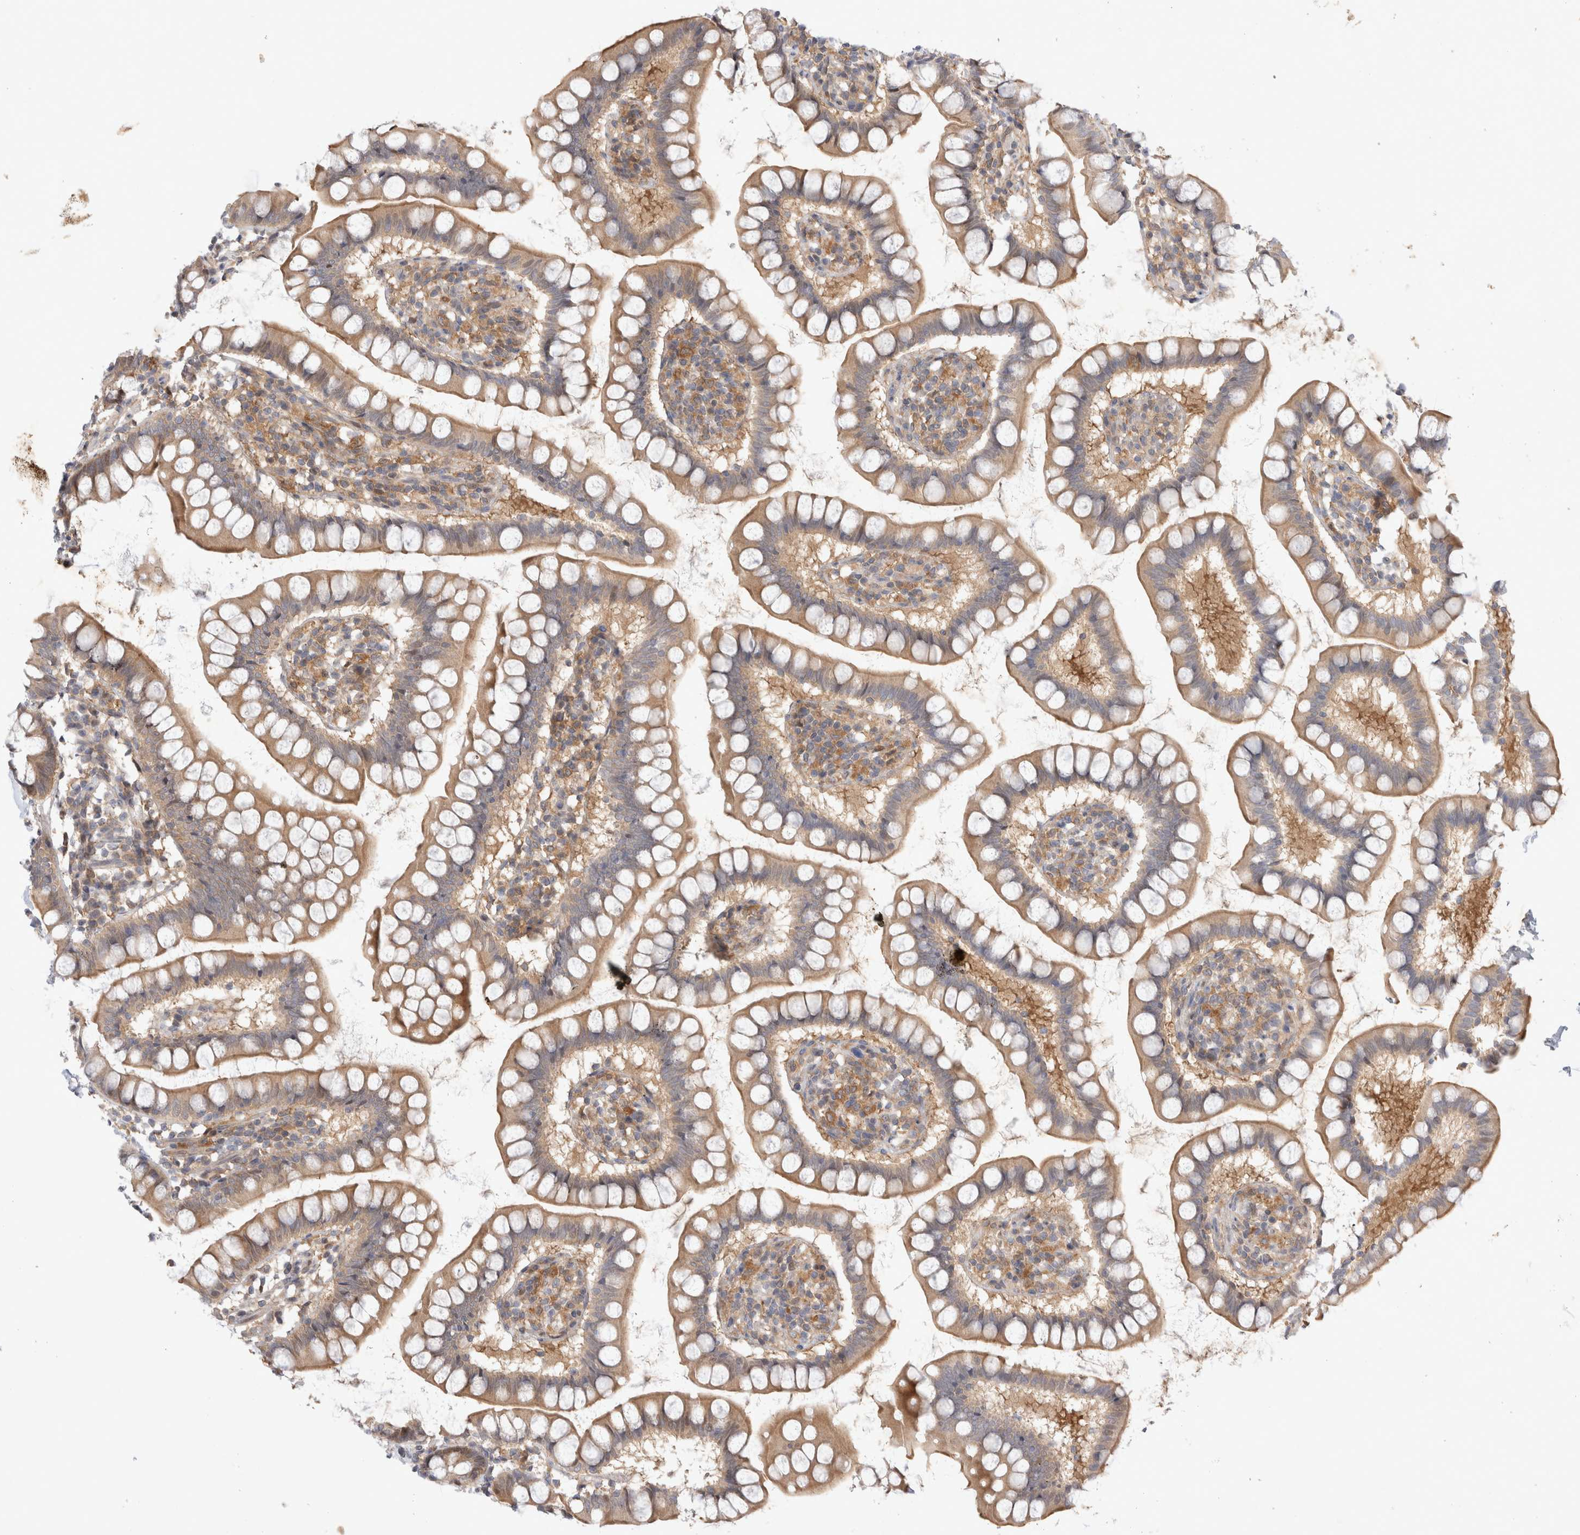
{"staining": {"intensity": "moderate", "quantity": ">75%", "location": "cytoplasmic/membranous"}, "tissue": "small intestine", "cell_type": "Glandular cells", "image_type": "normal", "snomed": [{"axis": "morphology", "description": "Normal tissue, NOS"}, {"axis": "topography", "description": "Small intestine"}], "caption": "Protein analysis of benign small intestine reveals moderate cytoplasmic/membranous positivity in approximately >75% of glandular cells.", "gene": "HTT", "patient": {"sex": "female", "age": 84}}